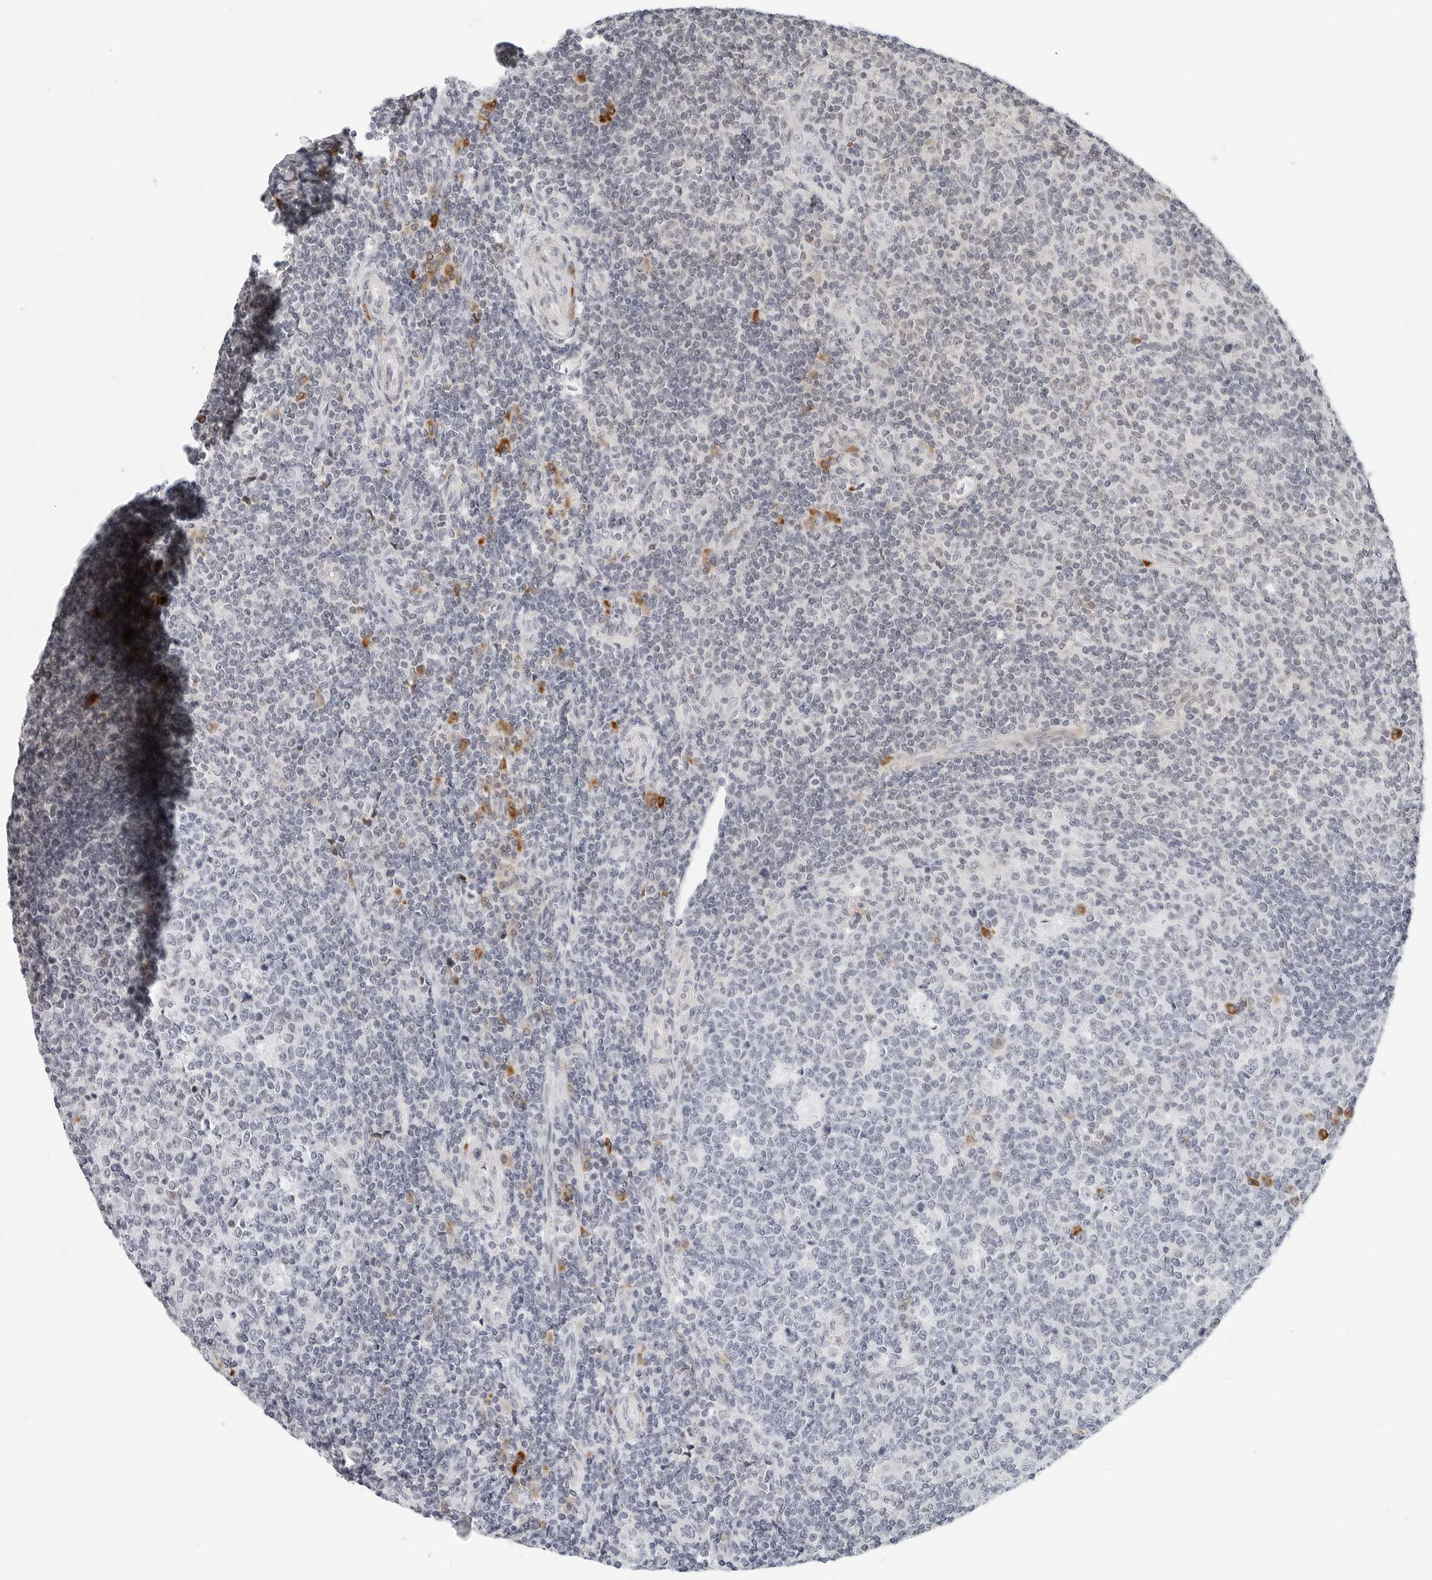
{"staining": {"intensity": "weak", "quantity": "<25%", "location": "cytoplasmic/membranous"}, "tissue": "tonsil", "cell_type": "Germinal center cells", "image_type": "normal", "snomed": [{"axis": "morphology", "description": "Normal tissue, NOS"}, {"axis": "topography", "description": "Tonsil"}], "caption": "Protein analysis of normal tonsil shows no significant staining in germinal center cells.", "gene": "PARP10", "patient": {"sex": "female", "age": 19}}